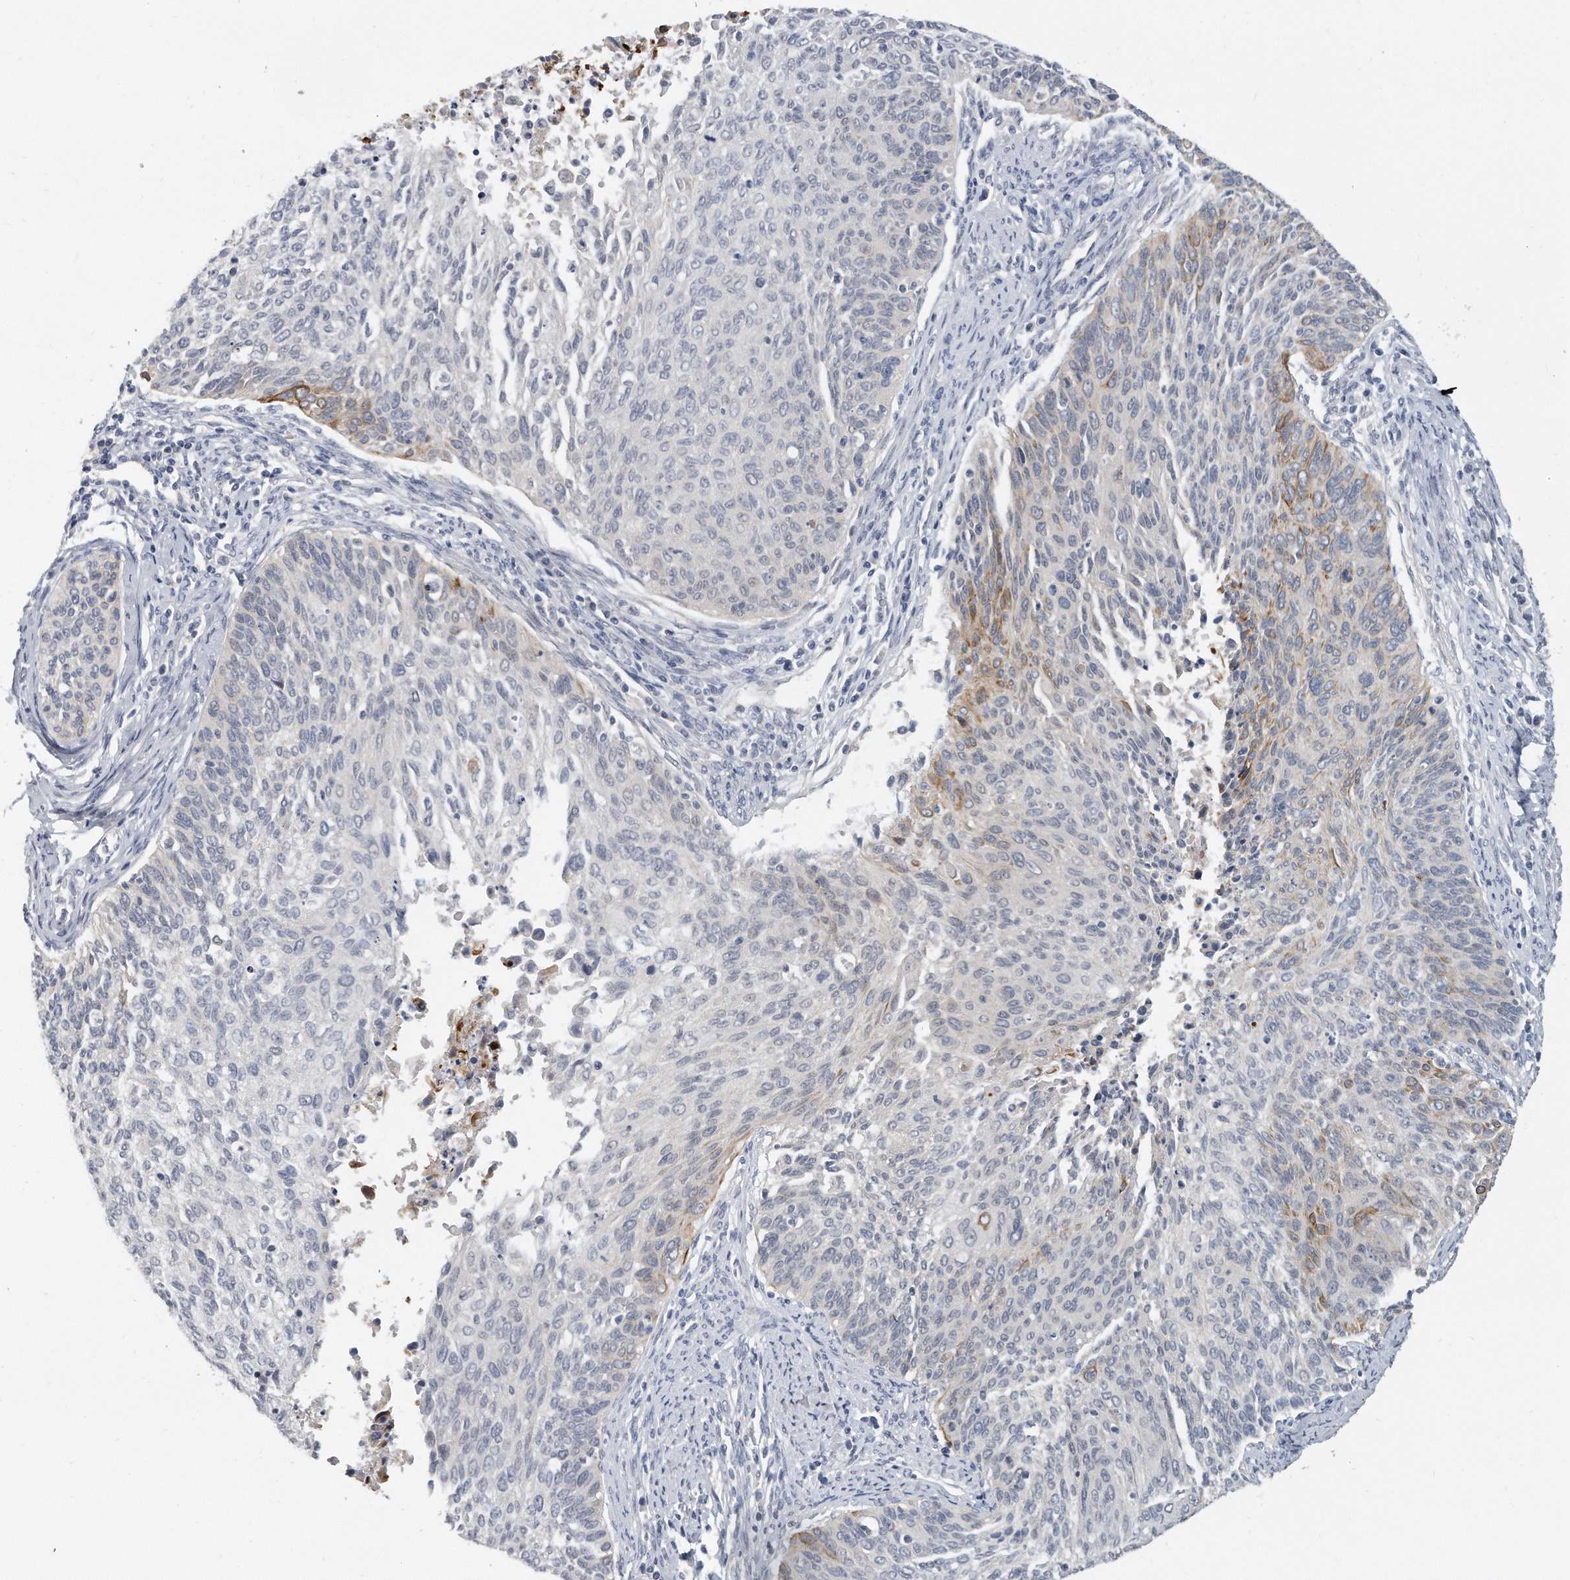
{"staining": {"intensity": "moderate", "quantity": "<25%", "location": "cytoplasmic/membranous"}, "tissue": "cervical cancer", "cell_type": "Tumor cells", "image_type": "cancer", "snomed": [{"axis": "morphology", "description": "Squamous cell carcinoma, NOS"}, {"axis": "topography", "description": "Cervix"}], "caption": "This is a histology image of IHC staining of cervical cancer, which shows moderate expression in the cytoplasmic/membranous of tumor cells.", "gene": "KLHL7", "patient": {"sex": "female", "age": 55}}